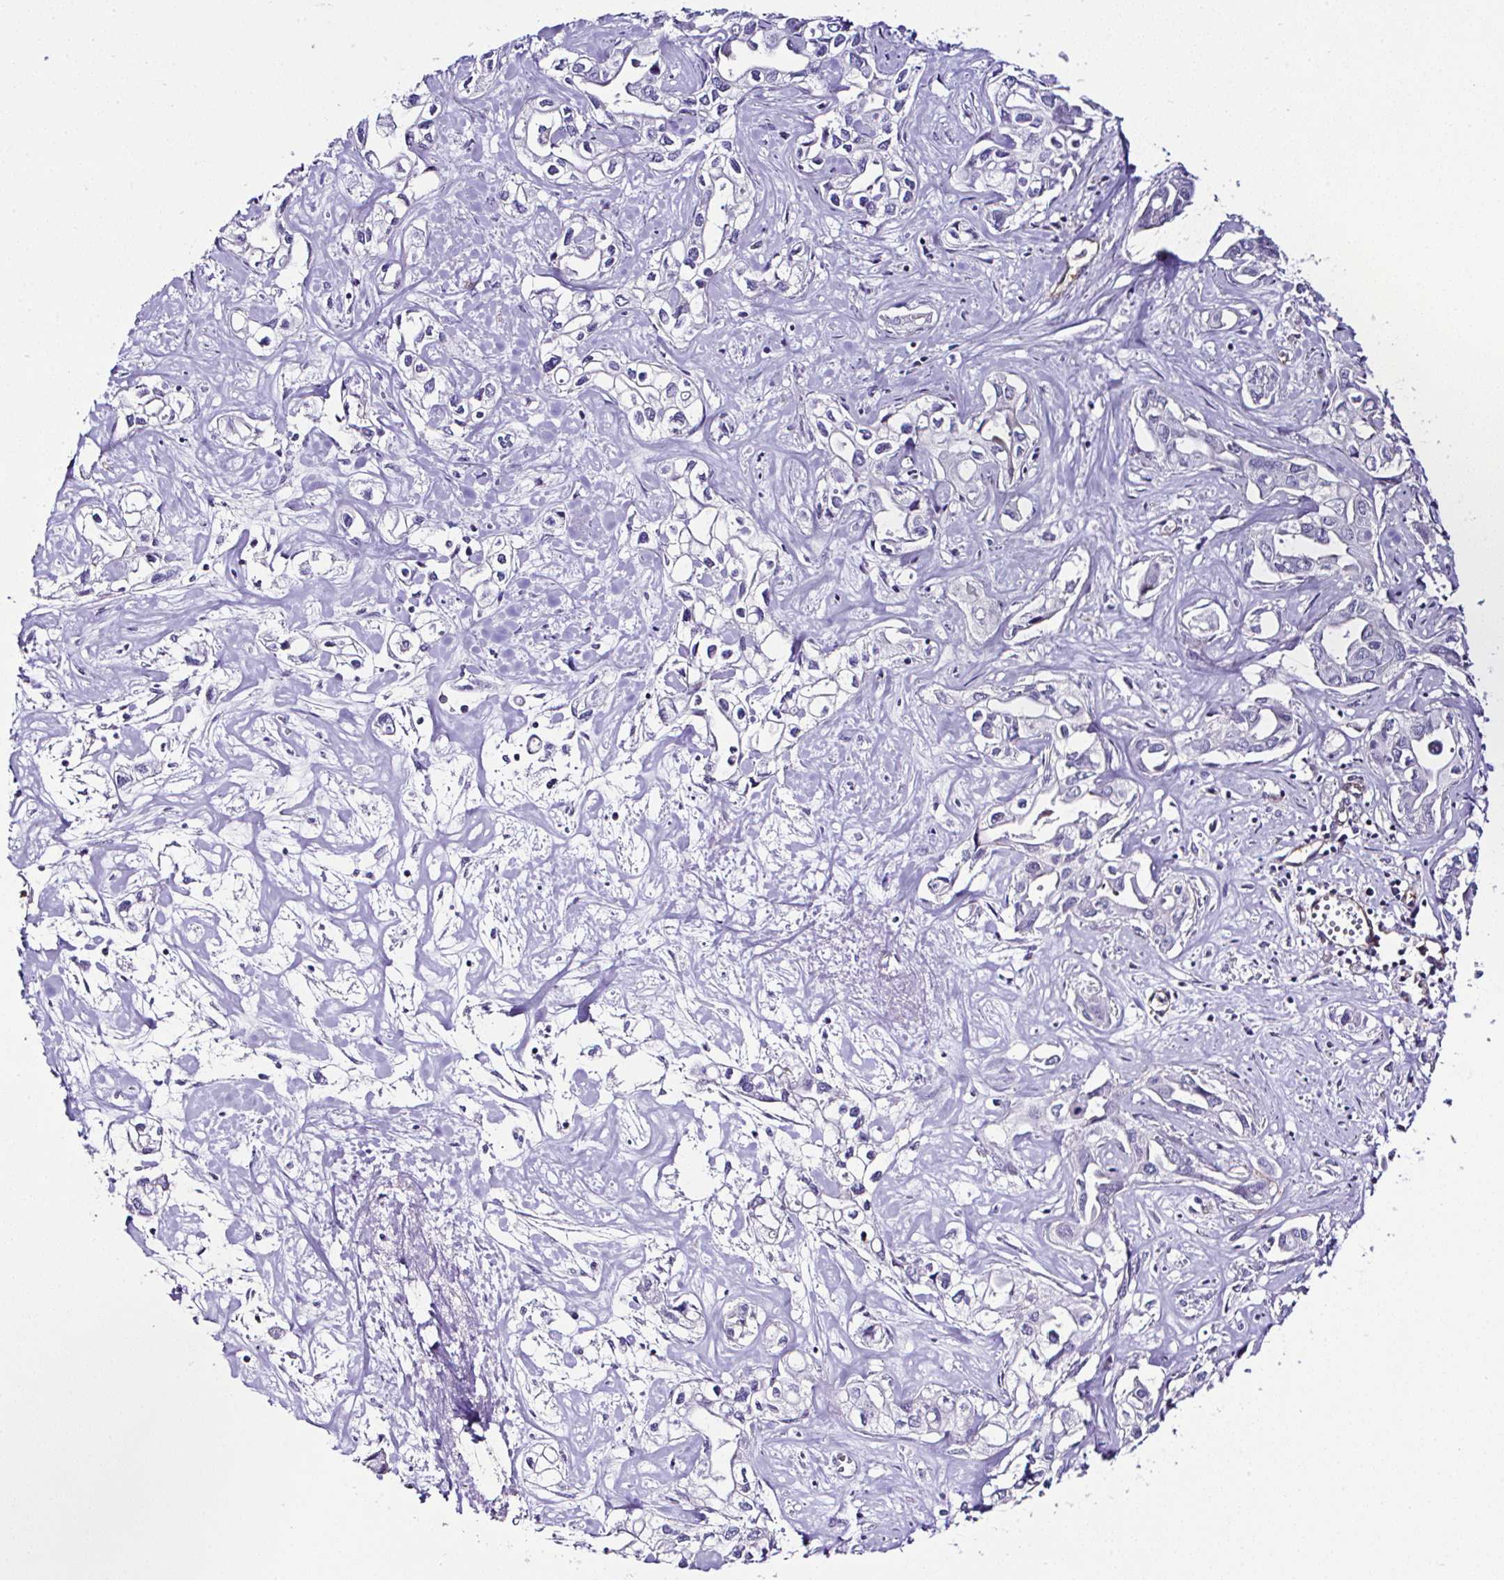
{"staining": {"intensity": "negative", "quantity": "none", "location": "none"}, "tissue": "liver cancer", "cell_type": "Tumor cells", "image_type": "cancer", "snomed": [{"axis": "morphology", "description": "Cholangiocarcinoma"}, {"axis": "topography", "description": "Liver"}], "caption": "Liver cancer was stained to show a protein in brown. There is no significant positivity in tumor cells.", "gene": "FBXO34", "patient": {"sex": "female", "age": 64}}